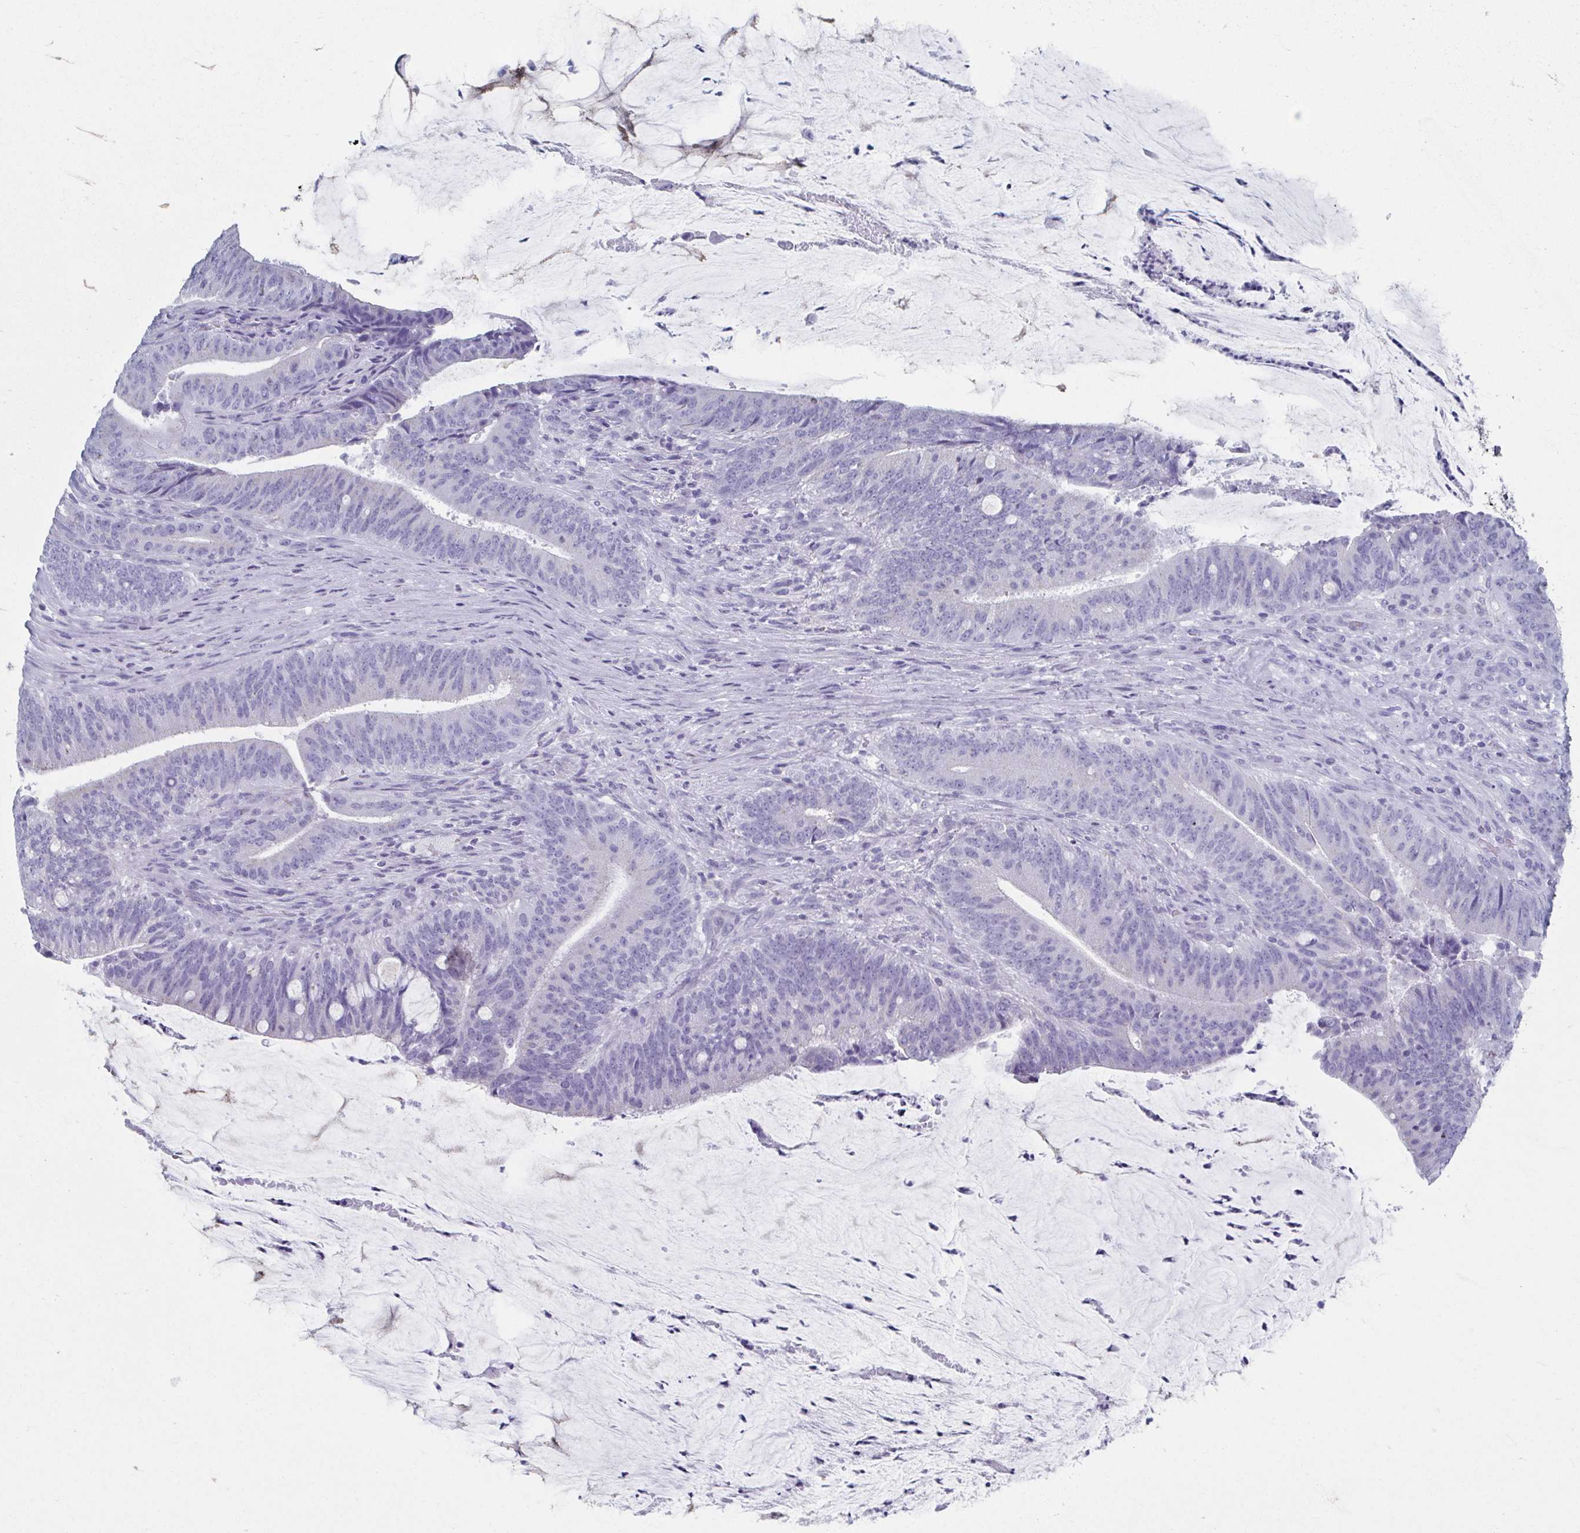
{"staining": {"intensity": "negative", "quantity": "none", "location": "none"}, "tissue": "colorectal cancer", "cell_type": "Tumor cells", "image_type": "cancer", "snomed": [{"axis": "morphology", "description": "Adenocarcinoma, NOS"}, {"axis": "topography", "description": "Colon"}], "caption": "Immunohistochemistry (IHC) histopathology image of human adenocarcinoma (colorectal) stained for a protein (brown), which demonstrates no positivity in tumor cells.", "gene": "GHRL", "patient": {"sex": "female", "age": 43}}